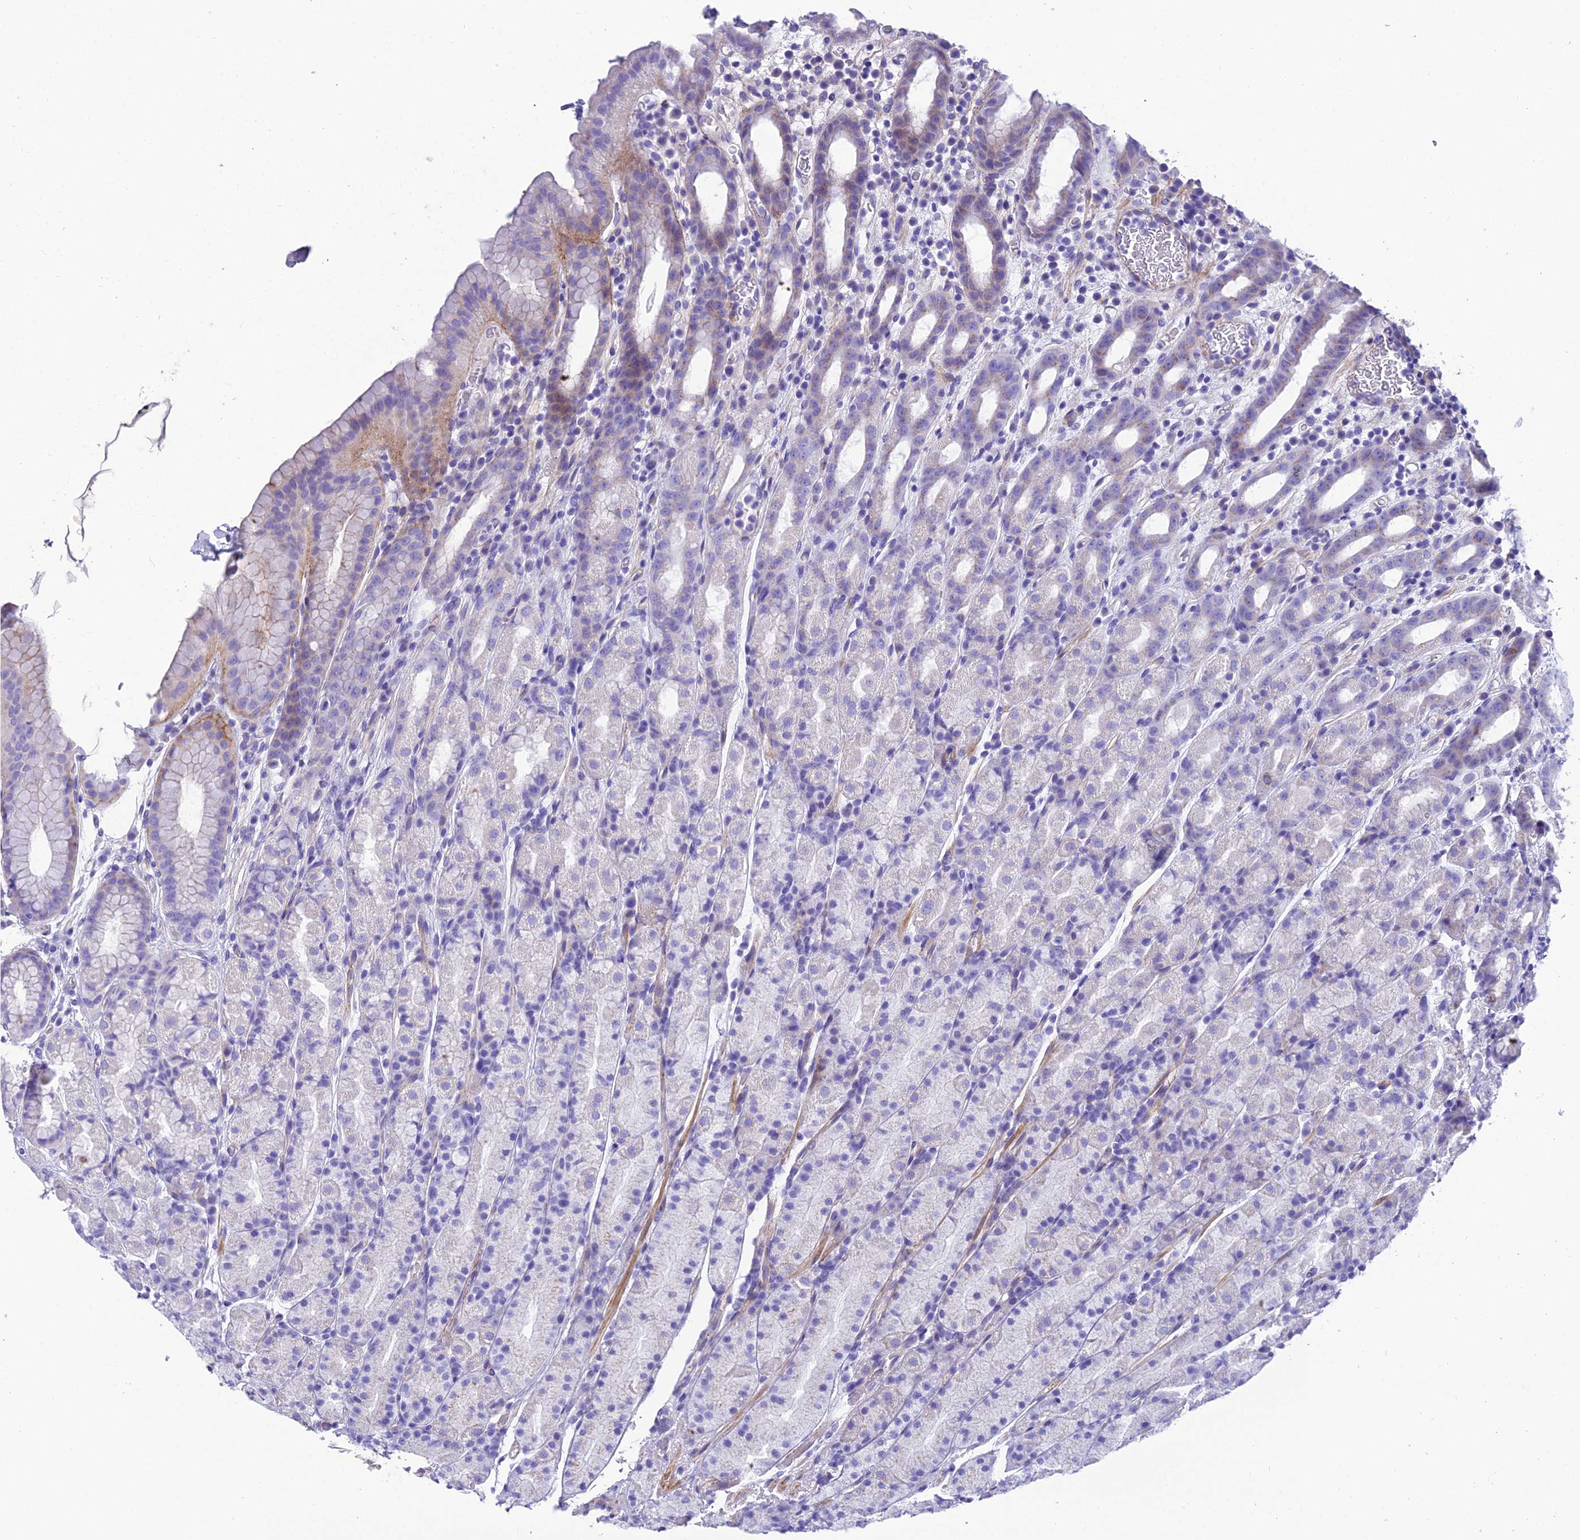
{"staining": {"intensity": "negative", "quantity": "none", "location": "none"}, "tissue": "stomach", "cell_type": "Glandular cells", "image_type": "normal", "snomed": [{"axis": "morphology", "description": "Normal tissue, NOS"}, {"axis": "topography", "description": "Stomach, upper"}, {"axis": "topography", "description": "Stomach, lower"}, {"axis": "topography", "description": "Small intestine"}], "caption": "Immunohistochemistry (IHC) of benign stomach demonstrates no expression in glandular cells. The staining is performed using DAB (3,3'-diaminobenzidine) brown chromogen with nuclei counter-stained in using hematoxylin.", "gene": "GFRA1", "patient": {"sex": "male", "age": 68}}